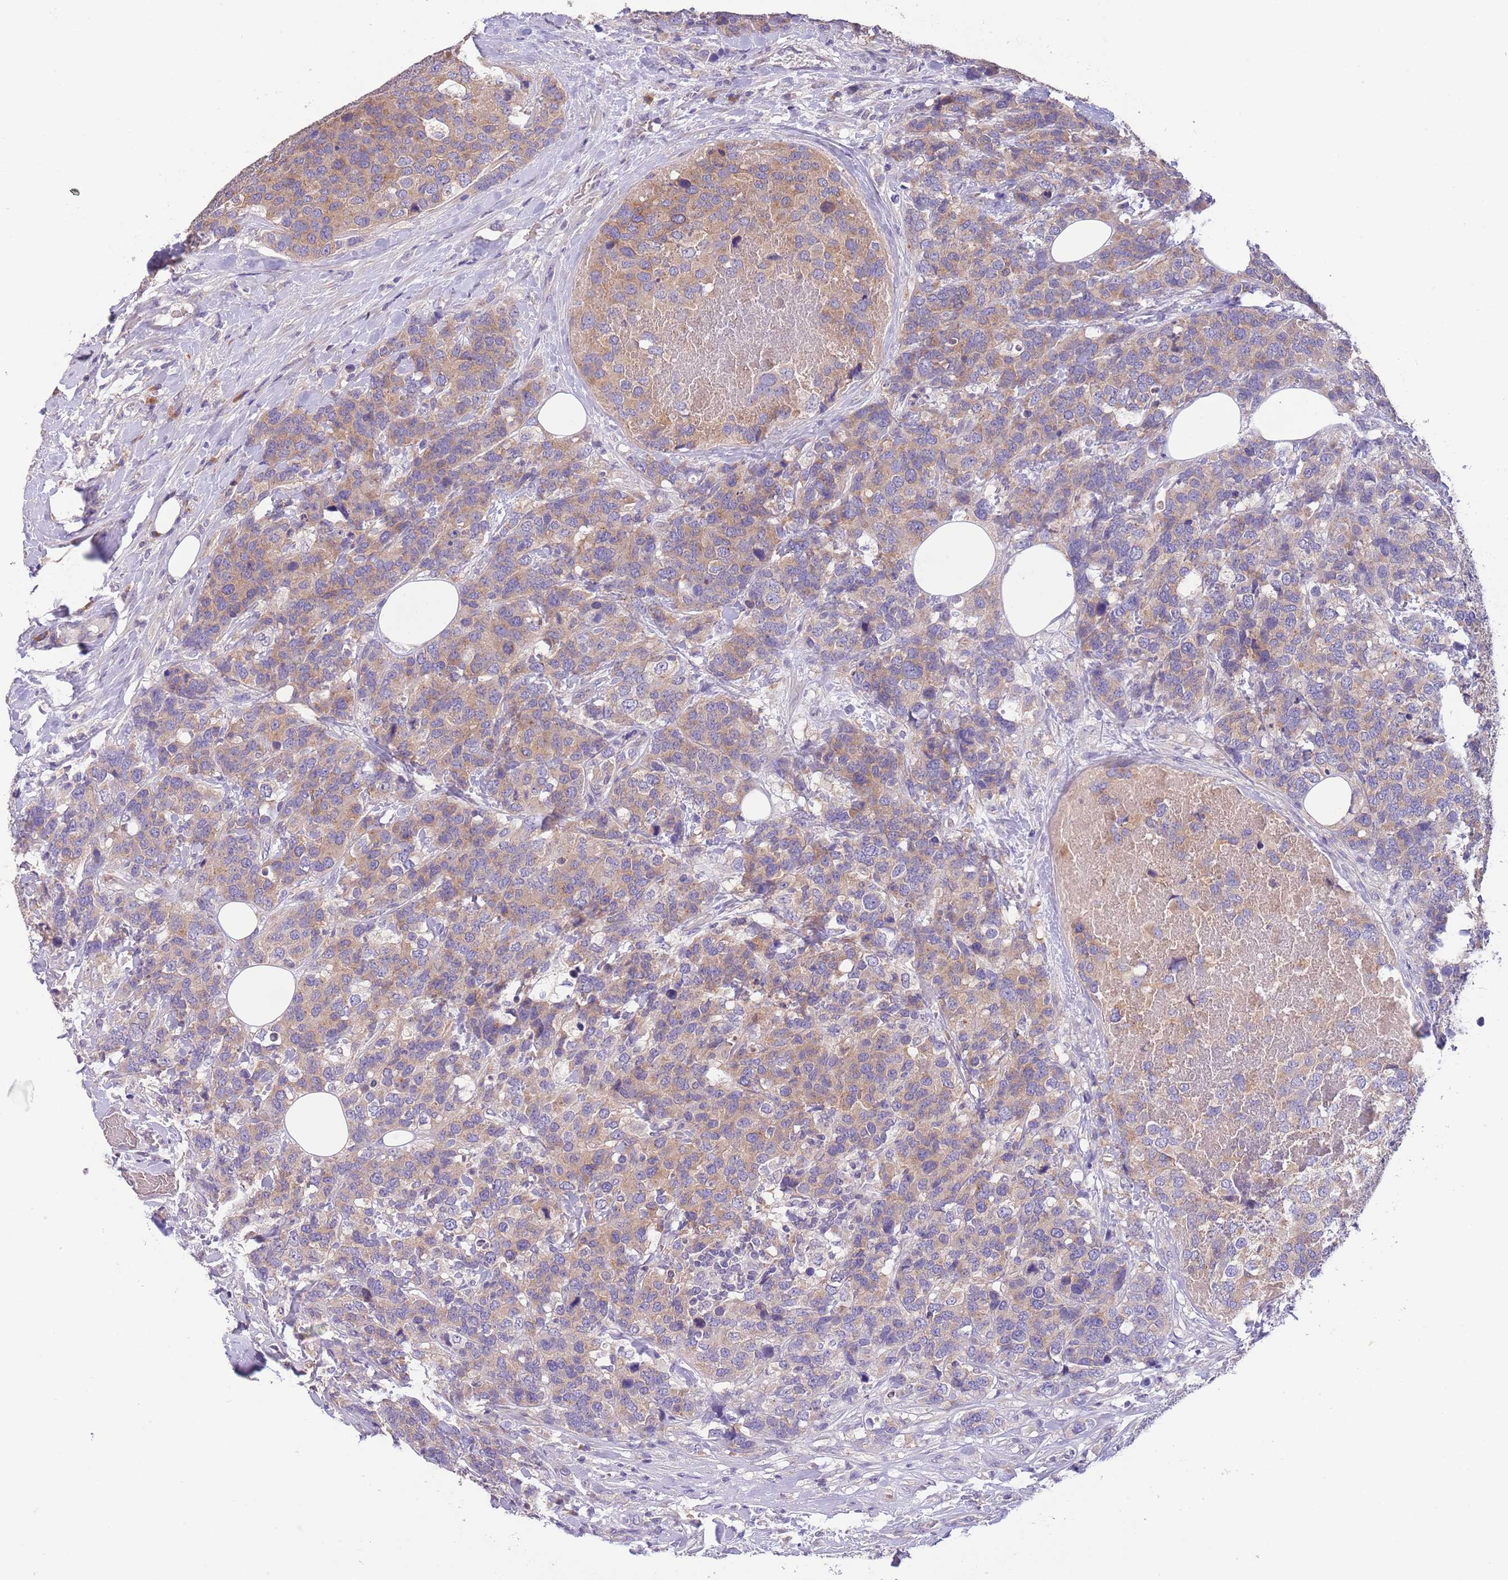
{"staining": {"intensity": "weak", "quantity": ">75%", "location": "cytoplasmic/membranous"}, "tissue": "breast cancer", "cell_type": "Tumor cells", "image_type": "cancer", "snomed": [{"axis": "morphology", "description": "Lobular carcinoma"}, {"axis": "topography", "description": "Breast"}], "caption": "Tumor cells exhibit low levels of weak cytoplasmic/membranous expression in approximately >75% of cells in human breast cancer. (IHC, brightfield microscopy, high magnification).", "gene": "ZNF658", "patient": {"sex": "female", "age": 59}}